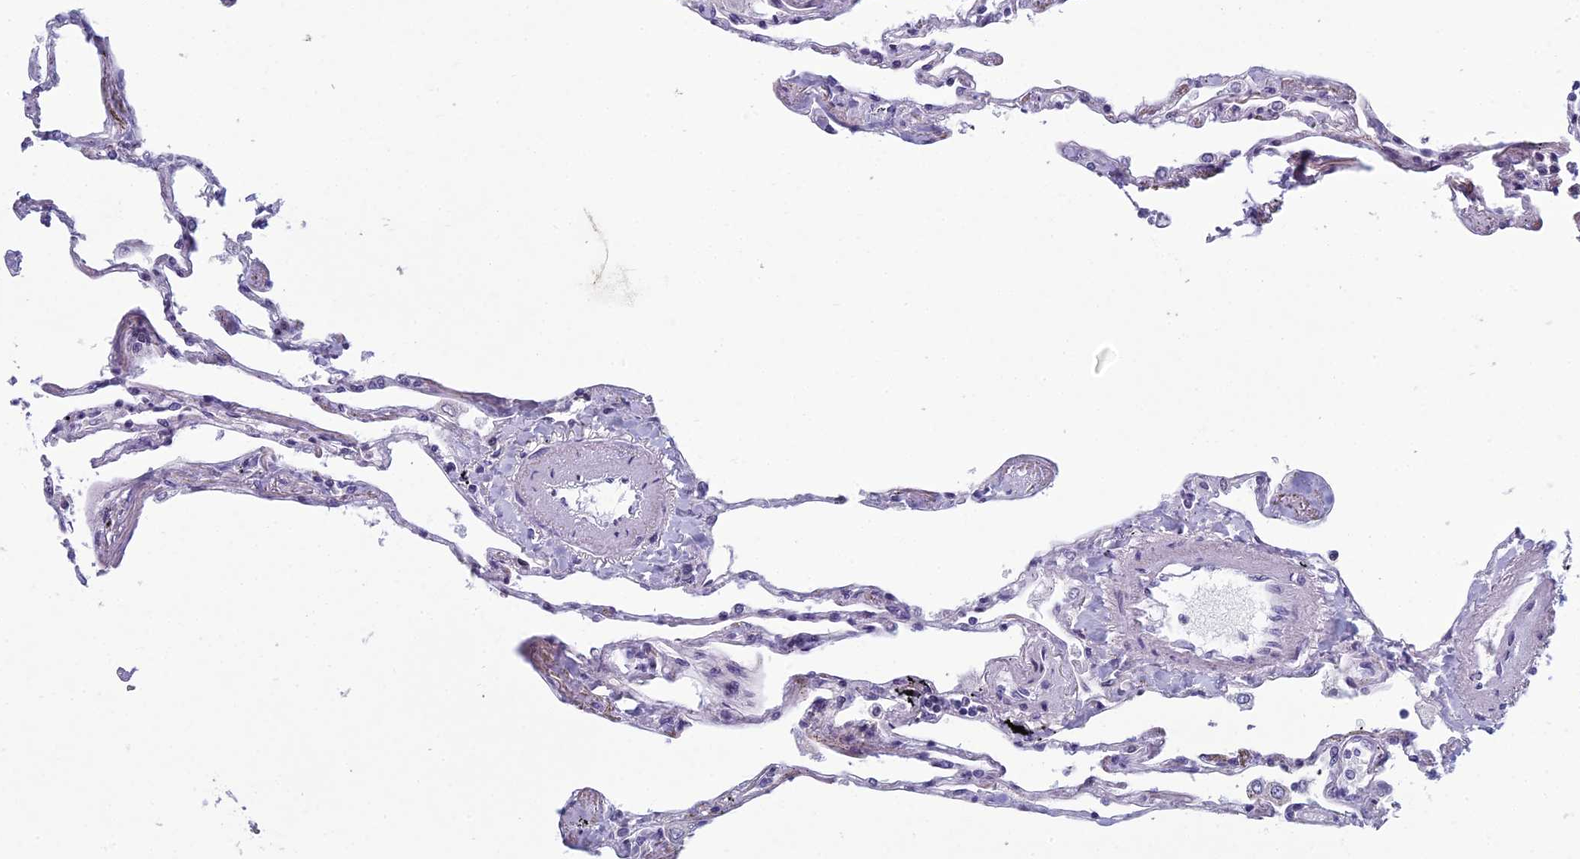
{"staining": {"intensity": "negative", "quantity": "none", "location": "none"}, "tissue": "lung", "cell_type": "Alveolar cells", "image_type": "normal", "snomed": [{"axis": "morphology", "description": "Normal tissue, NOS"}, {"axis": "topography", "description": "Lung"}], "caption": "Lung stained for a protein using immunohistochemistry (IHC) reveals no expression alveolar cells.", "gene": "RGS17", "patient": {"sex": "female", "age": 67}}